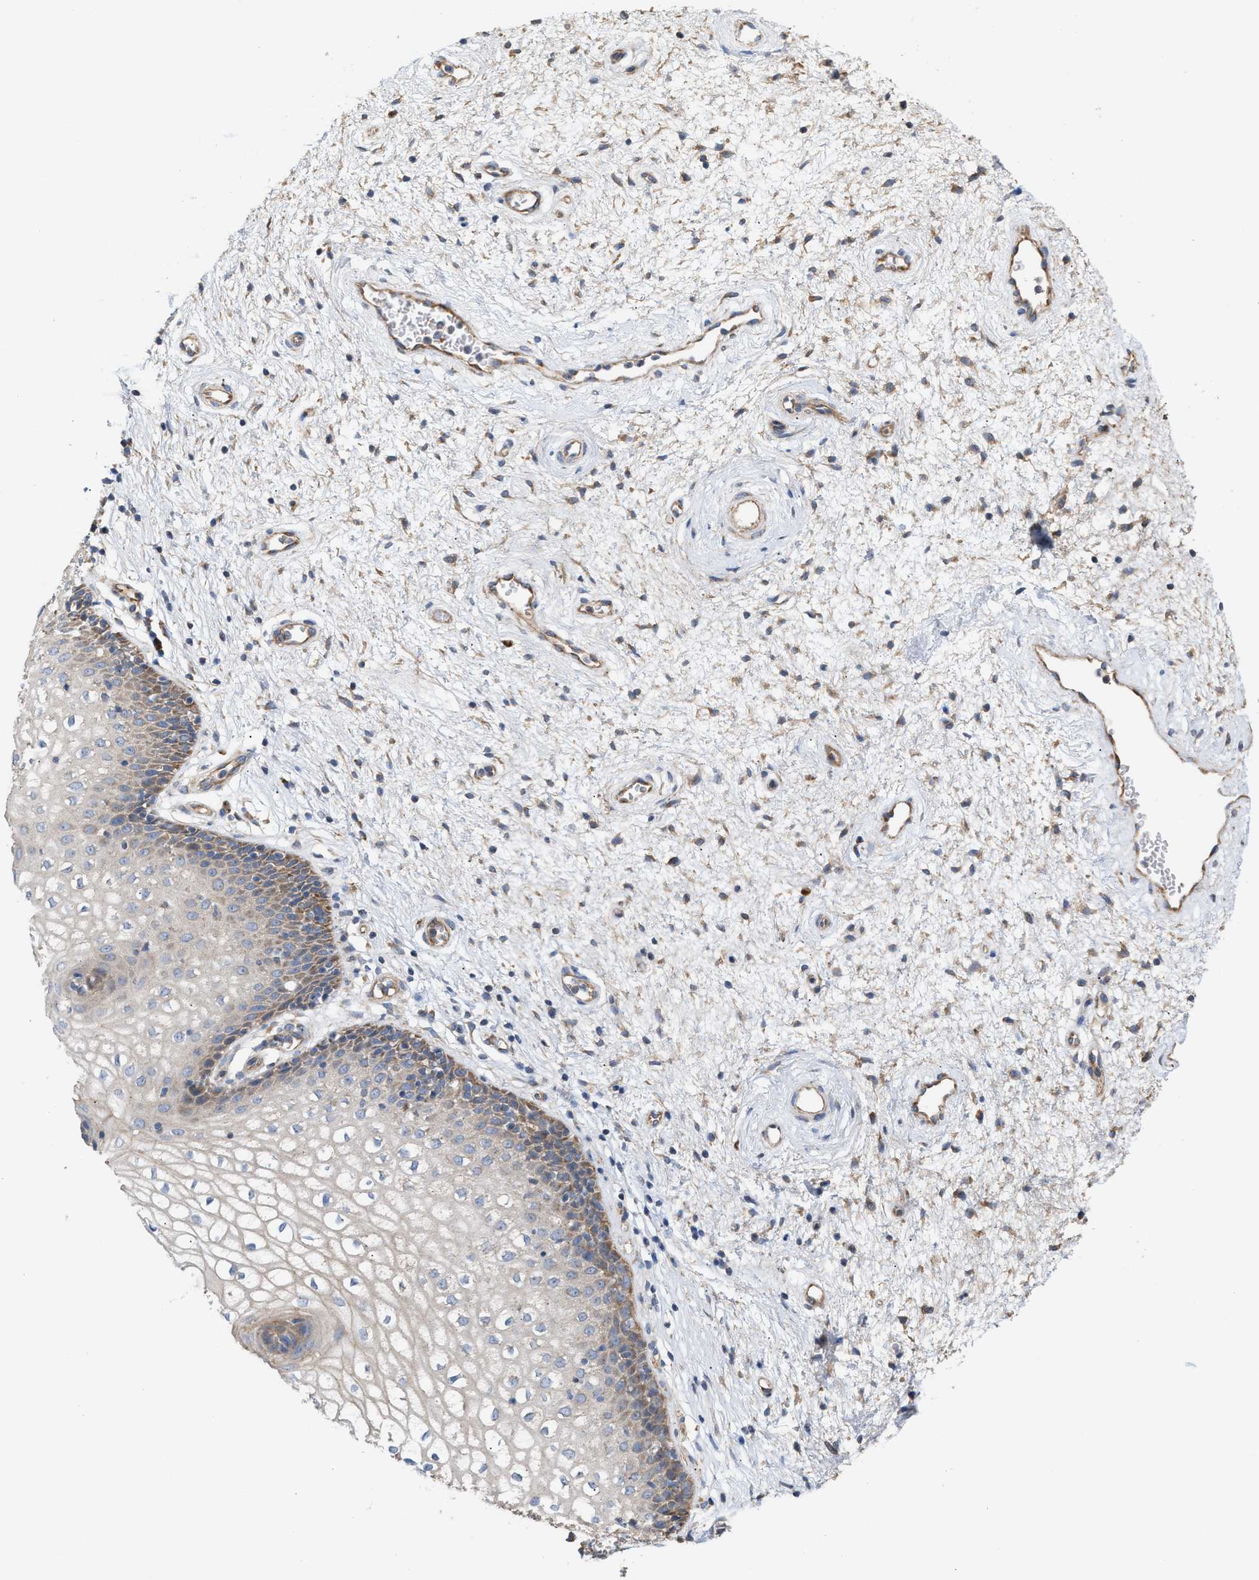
{"staining": {"intensity": "moderate", "quantity": "<25%", "location": "cytoplasmic/membranous"}, "tissue": "vagina", "cell_type": "Squamous epithelial cells", "image_type": "normal", "snomed": [{"axis": "morphology", "description": "Normal tissue, NOS"}, {"axis": "topography", "description": "Vagina"}], "caption": "Immunohistochemical staining of normal vagina reveals <25% levels of moderate cytoplasmic/membranous protein staining in about <25% of squamous epithelial cells. (Brightfield microscopy of DAB IHC at high magnification).", "gene": "OXSM", "patient": {"sex": "female", "age": 34}}